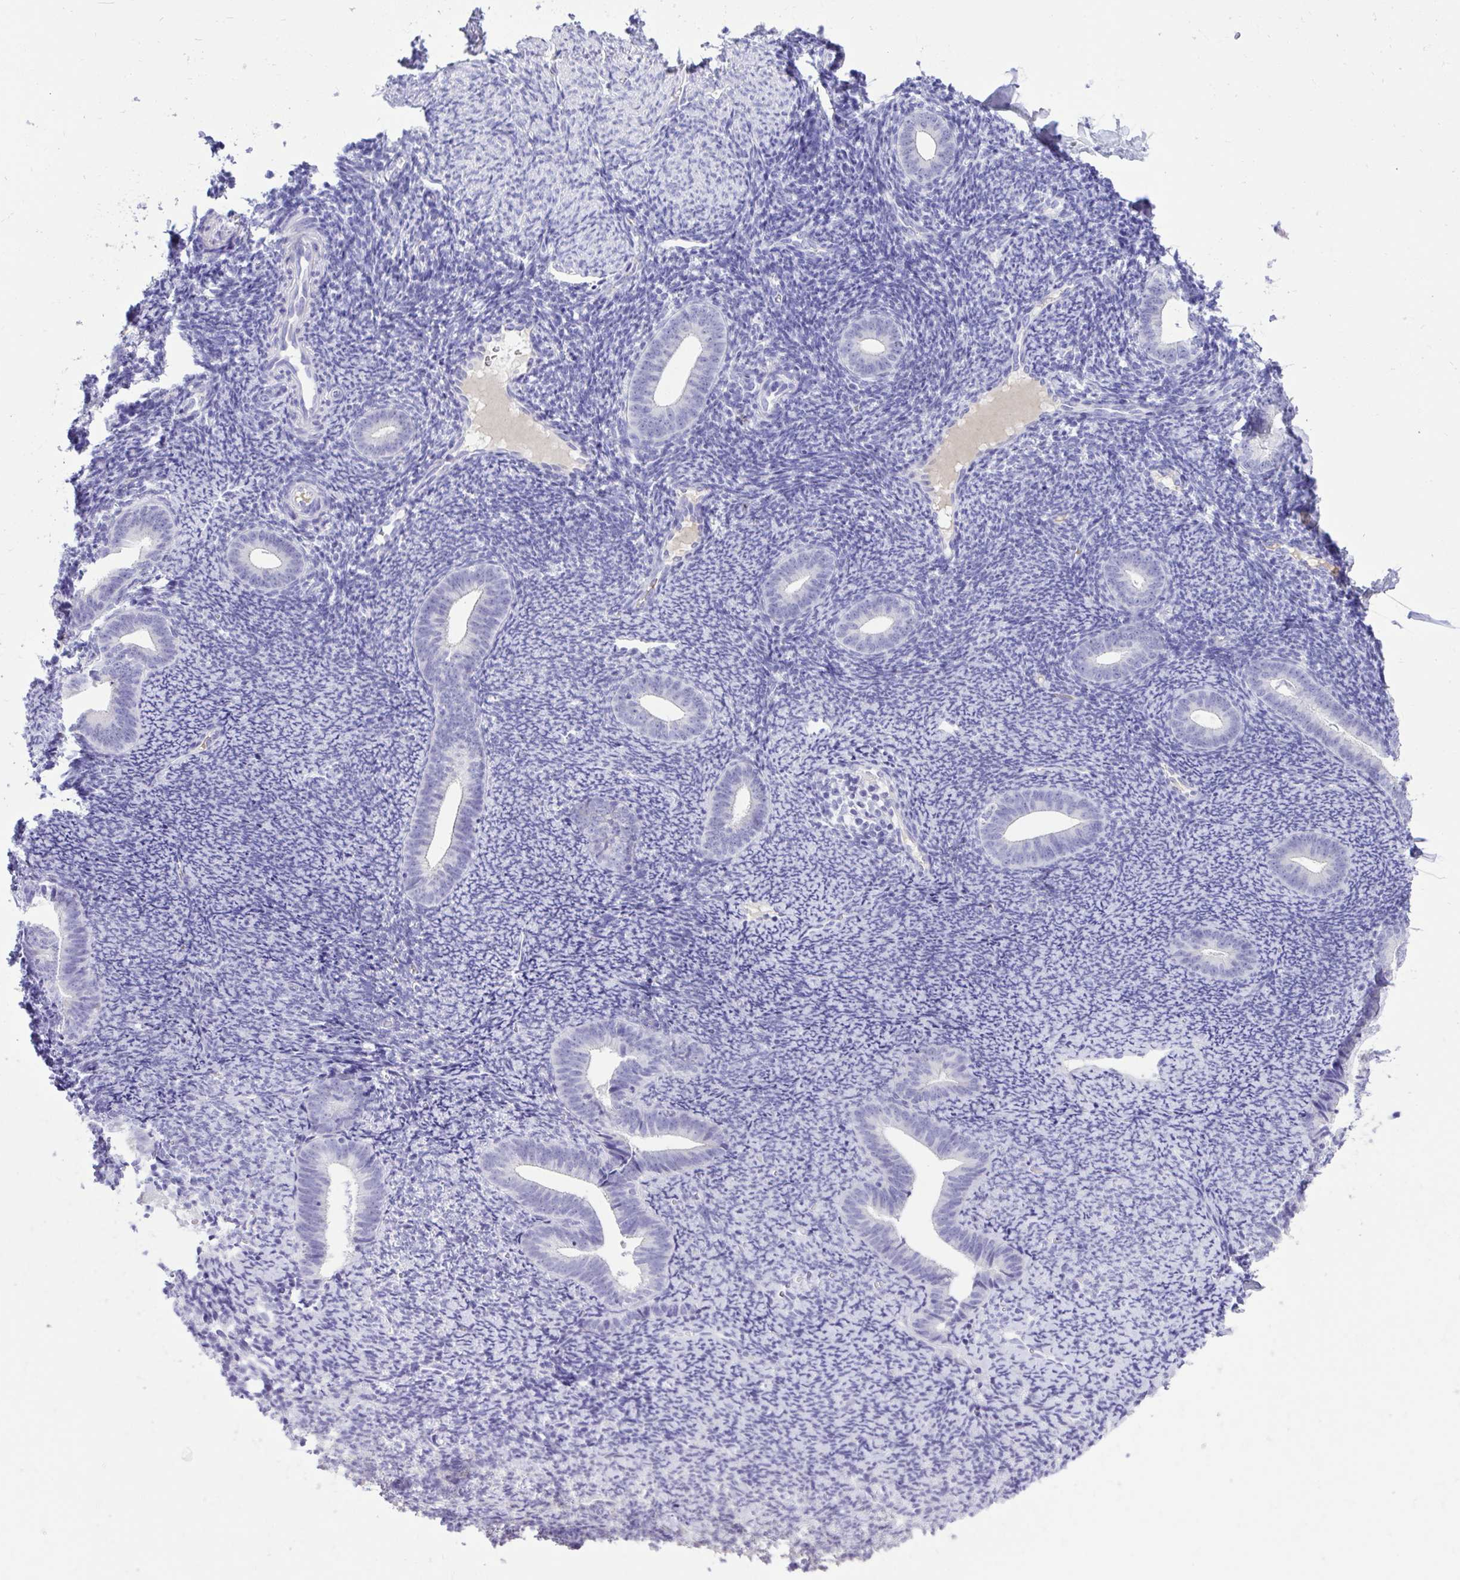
{"staining": {"intensity": "negative", "quantity": "none", "location": "none"}, "tissue": "endometrium", "cell_type": "Cells in endometrial stroma", "image_type": "normal", "snomed": [{"axis": "morphology", "description": "Normal tissue, NOS"}, {"axis": "topography", "description": "Endometrium"}], "caption": "DAB (3,3'-diaminobenzidine) immunohistochemical staining of normal endometrium shows no significant expression in cells in endometrial stroma.", "gene": "ST6GALNAC3", "patient": {"sex": "female", "age": 39}}